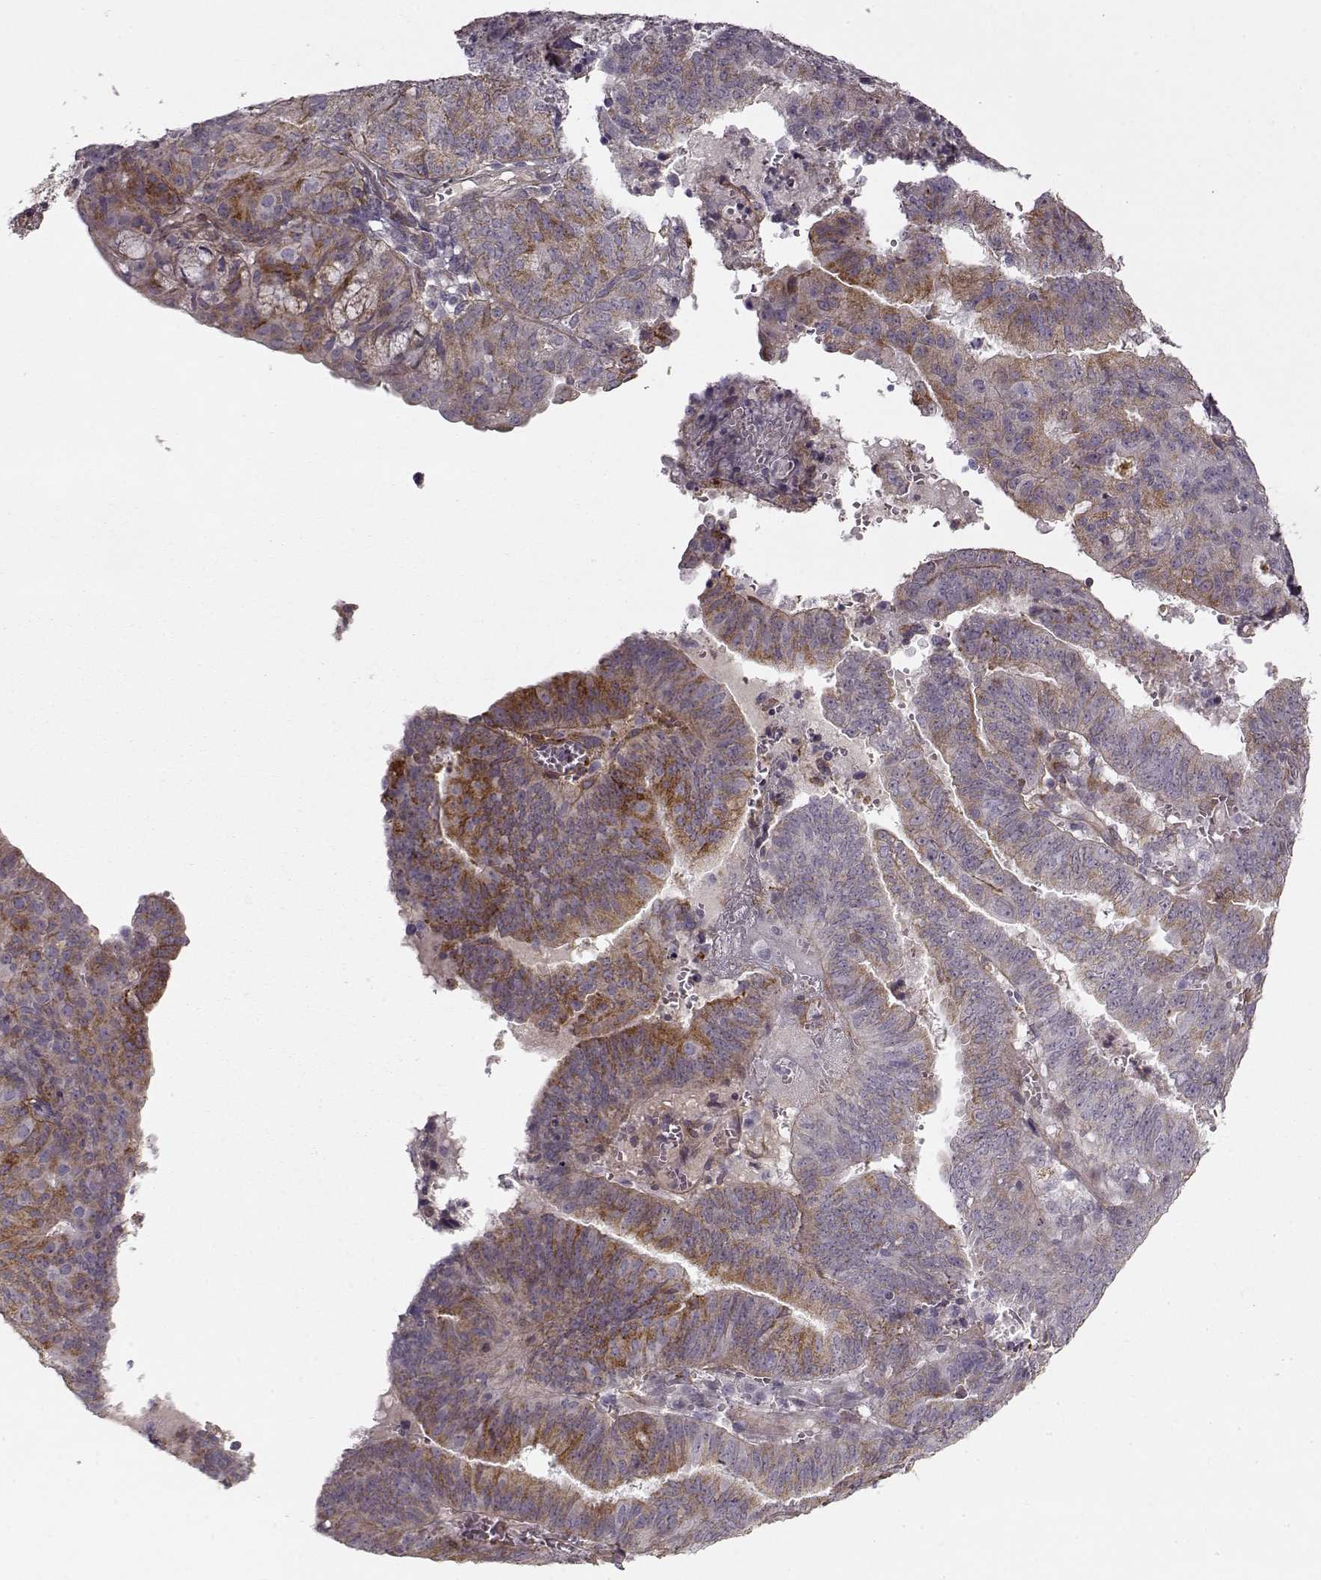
{"staining": {"intensity": "moderate", "quantity": "25%-75%", "location": "cytoplasmic/membranous"}, "tissue": "endometrial cancer", "cell_type": "Tumor cells", "image_type": "cancer", "snomed": [{"axis": "morphology", "description": "Adenocarcinoma, NOS"}, {"axis": "topography", "description": "Endometrium"}], "caption": "There is medium levels of moderate cytoplasmic/membranous positivity in tumor cells of endometrial cancer (adenocarcinoma), as demonstrated by immunohistochemical staining (brown color).", "gene": "LAMB2", "patient": {"sex": "female", "age": 82}}